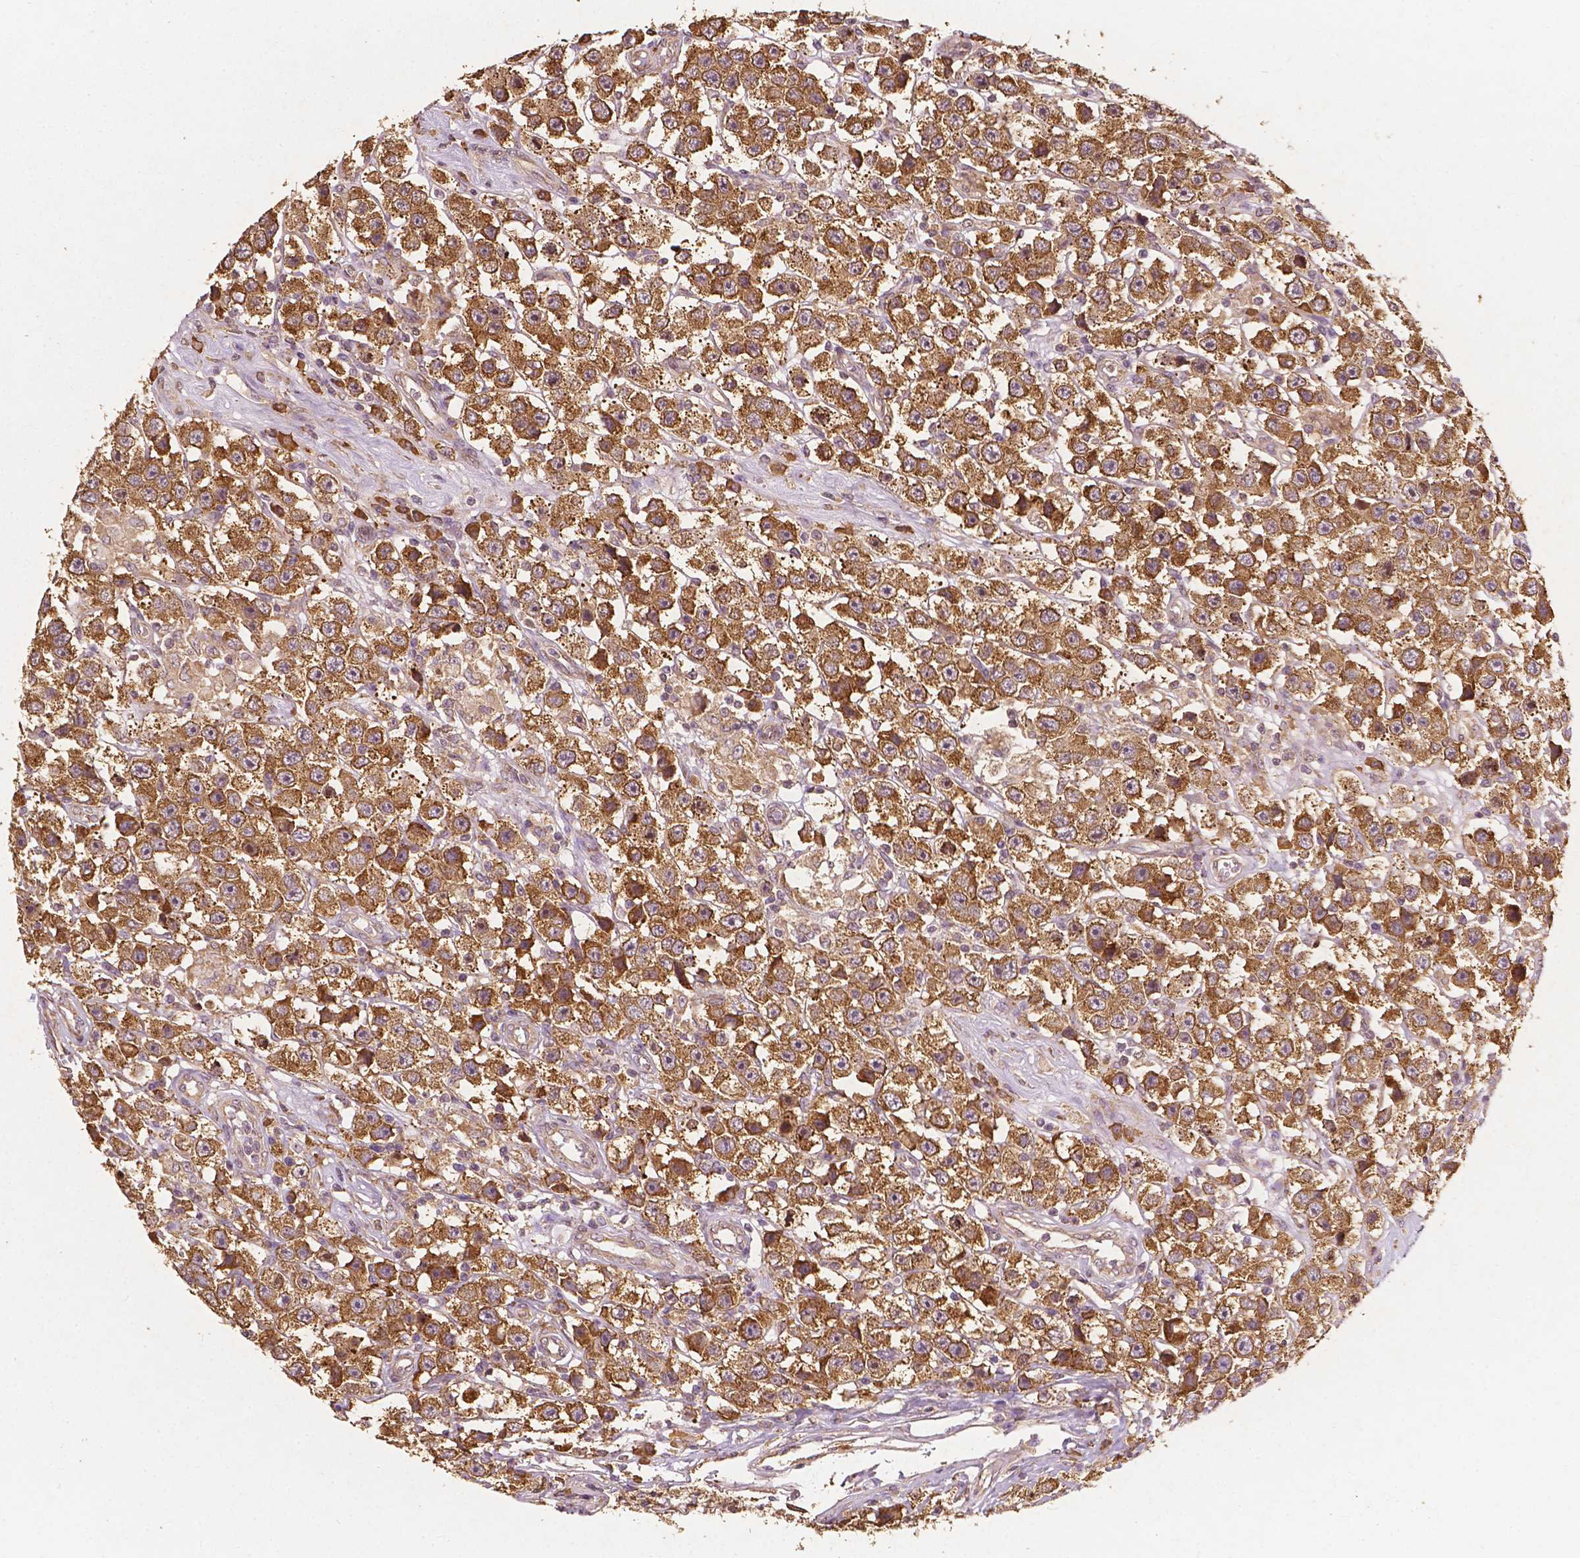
{"staining": {"intensity": "strong", "quantity": ">75%", "location": "cytoplasmic/membranous"}, "tissue": "testis cancer", "cell_type": "Tumor cells", "image_type": "cancer", "snomed": [{"axis": "morphology", "description": "Seminoma, NOS"}, {"axis": "topography", "description": "Testis"}], "caption": "IHC micrograph of human seminoma (testis) stained for a protein (brown), which reveals high levels of strong cytoplasmic/membranous staining in about >75% of tumor cells.", "gene": "G3BP1", "patient": {"sex": "male", "age": 45}}